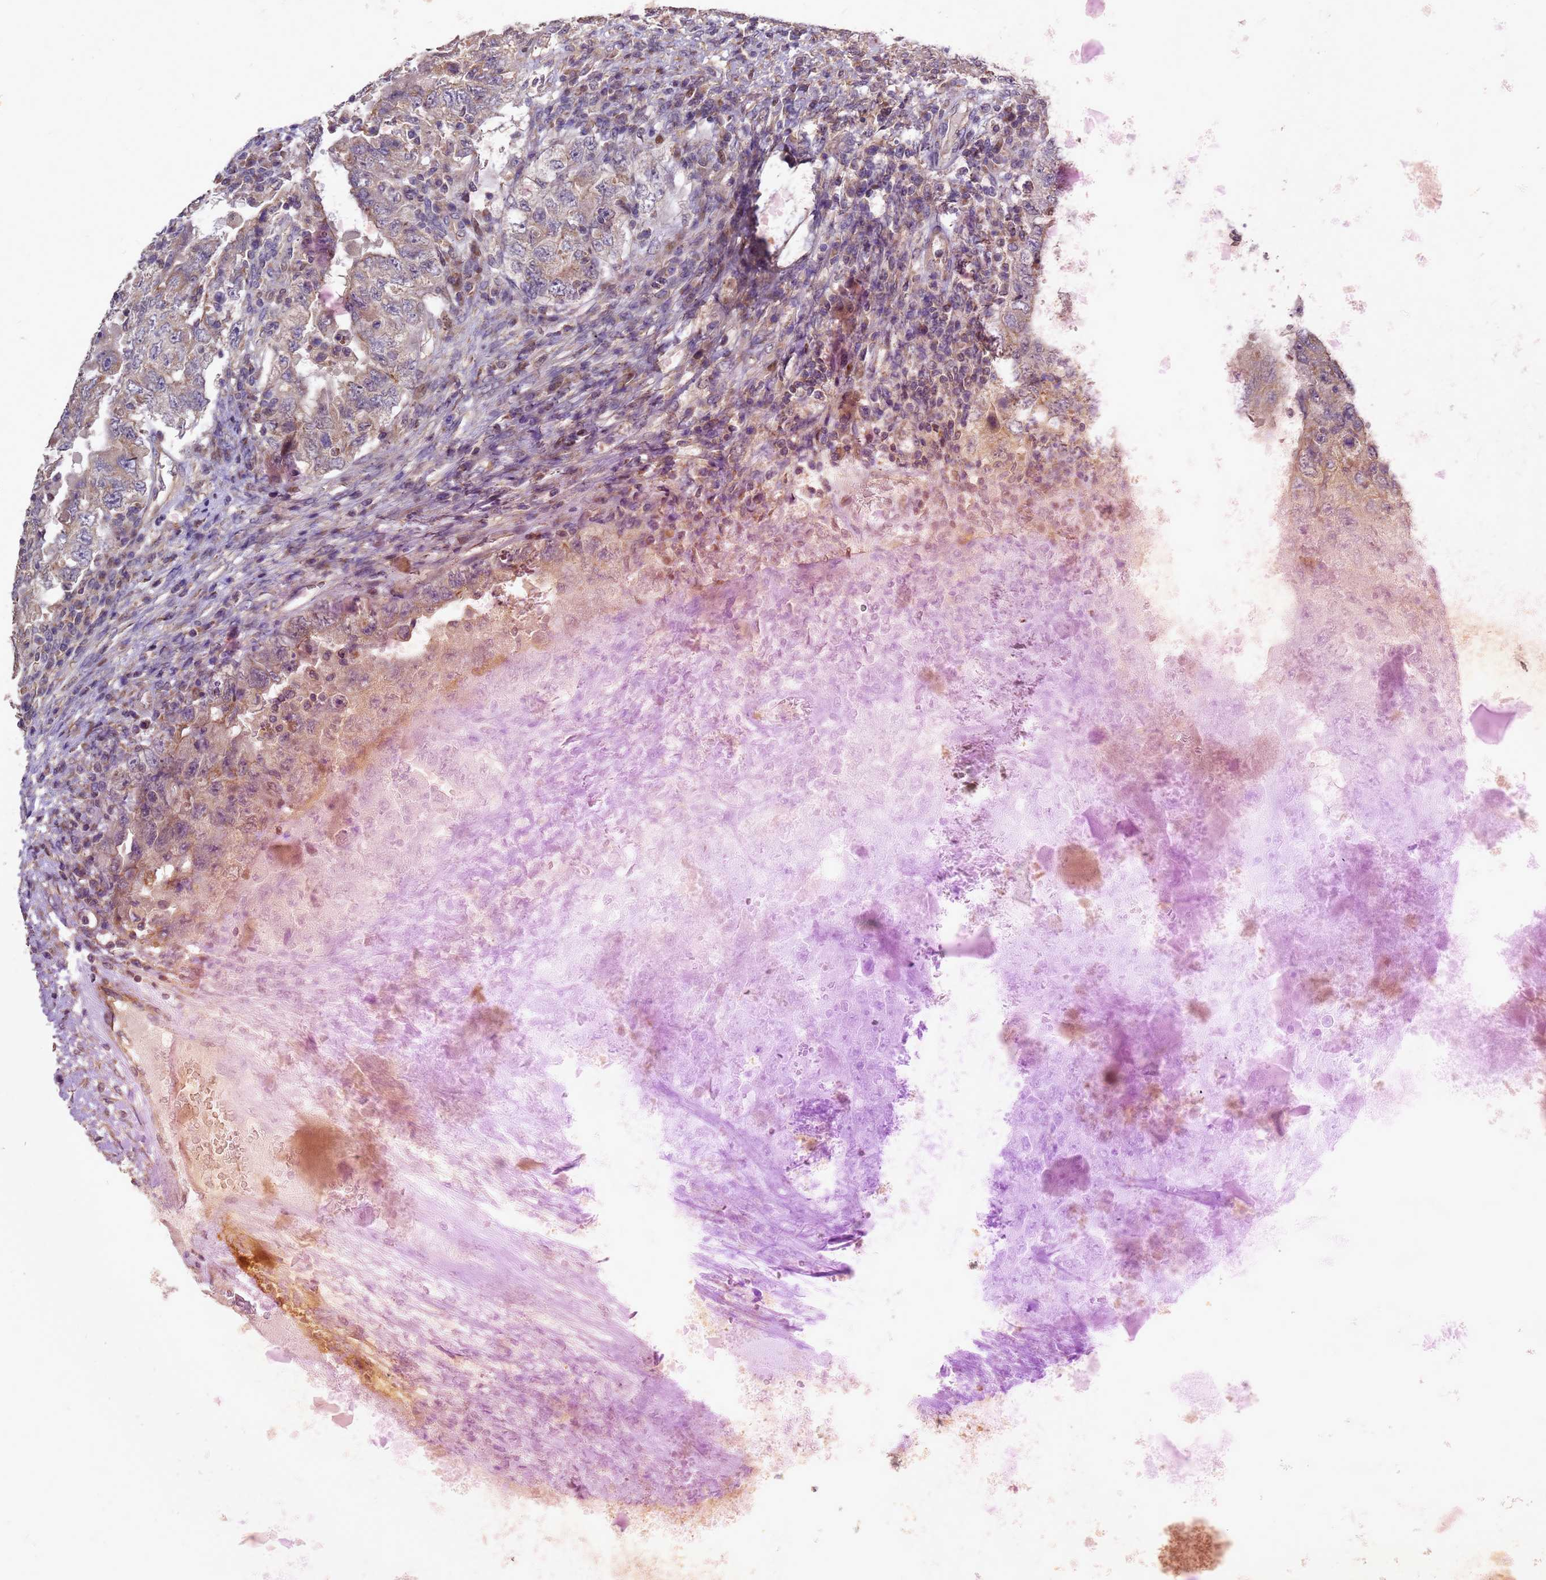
{"staining": {"intensity": "weak", "quantity": ">75%", "location": "cytoplasmic/membranous"}, "tissue": "testis cancer", "cell_type": "Tumor cells", "image_type": "cancer", "snomed": [{"axis": "morphology", "description": "Carcinoma, Embryonal, NOS"}, {"axis": "topography", "description": "Testis"}], "caption": "Protein staining of testis embryonal carcinoma tissue displays weak cytoplasmic/membranous expression in about >75% of tumor cells. Using DAB (brown) and hematoxylin (blue) stains, captured at high magnification using brightfield microscopy.", "gene": "RSPRY1", "patient": {"sex": "male", "age": 26}}